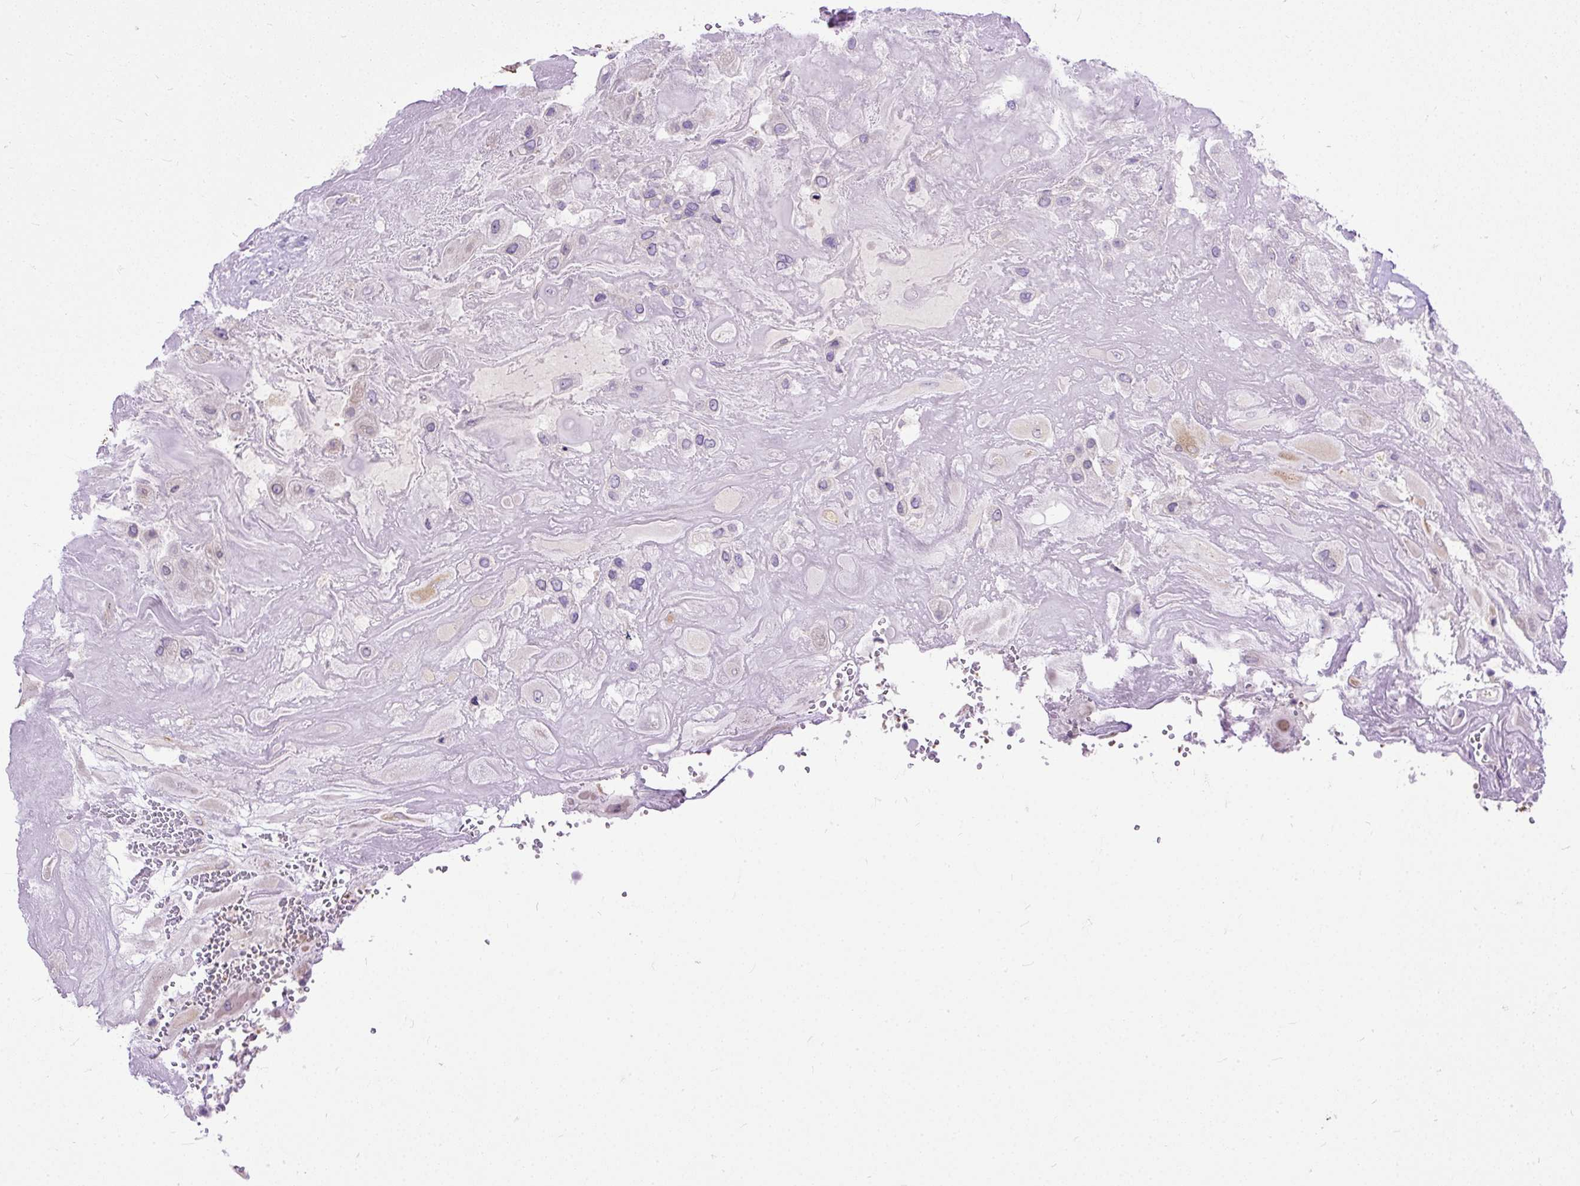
{"staining": {"intensity": "negative", "quantity": "none", "location": "none"}, "tissue": "placenta", "cell_type": "Decidual cells", "image_type": "normal", "snomed": [{"axis": "morphology", "description": "Normal tissue, NOS"}, {"axis": "topography", "description": "Placenta"}], "caption": "There is no significant staining in decidual cells of placenta. (Brightfield microscopy of DAB (3,3'-diaminobenzidine) IHC at high magnification).", "gene": "AMFR", "patient": {"sex": "female", "age": 32}}